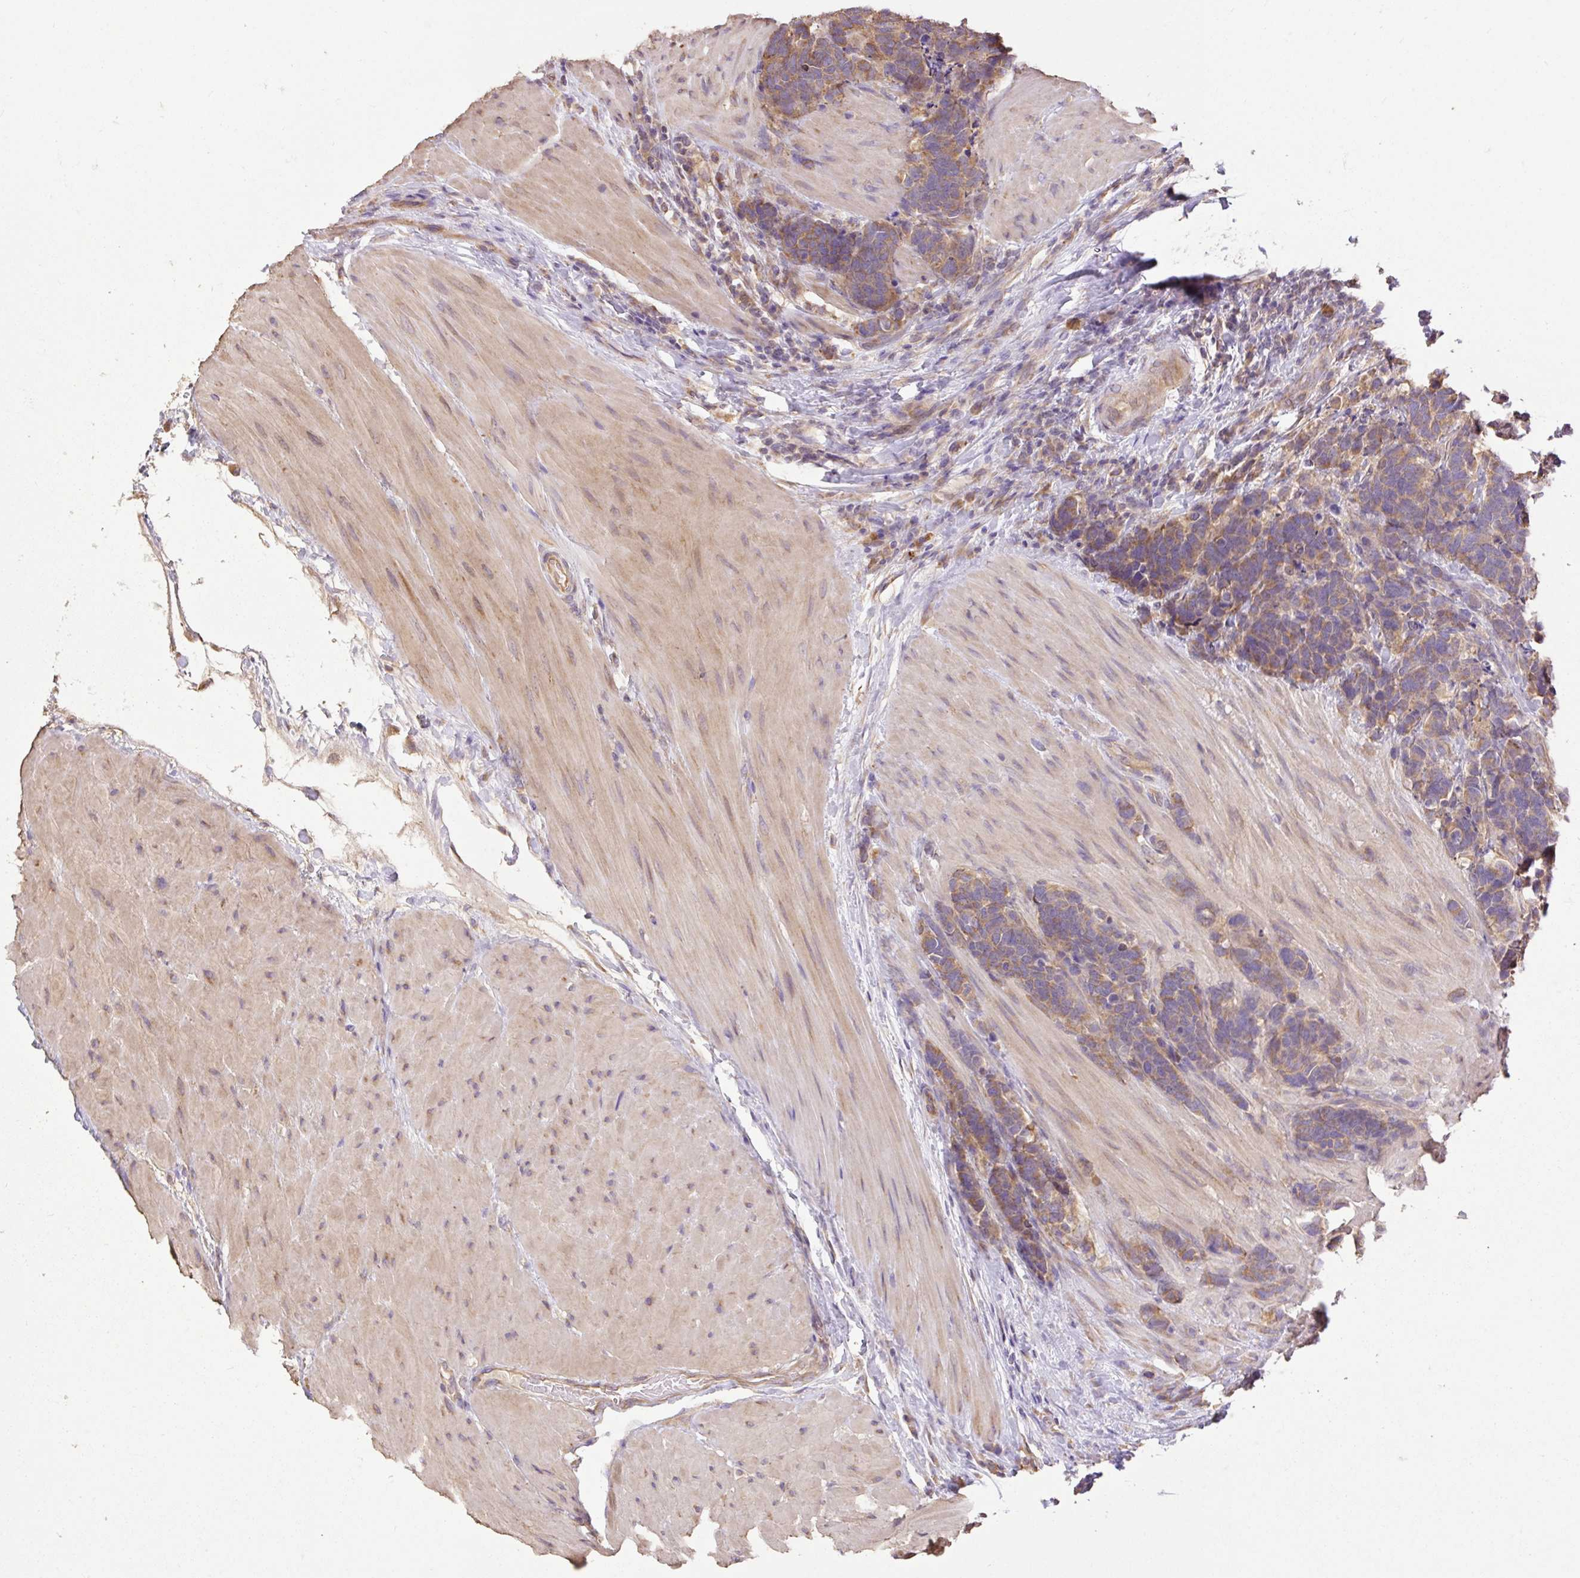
{"staining": {"intensity": "moderate", "quantity": ">75%", "location": "cytoplasmic/membranous"}, "tissue": "carcinoid", "cell_type": "Tumor cells", "image_type": "cancer", "snomed": [{"axis": "morphology", "description": "Carcinoma, NOS"}, {"axis": "morphology", "description": "Carcinoid, malignant, NOS"}, {"axis": "topography", "description": "Urinary bladder"}], "caption": "IHC staining of carcinoid, which demonstrates medium levels of moderate cytoplasmic/membranous positivity in approximately >75% of tumor cells indicating moderate cytoplasmic/membranous protein expression. The staining was performed using DAB (brown) for protein detection and nuclei were counterstained in hematoxylin (blue).", "gene": "DESI1", "patient": {"sex": "male", "age": 57}}